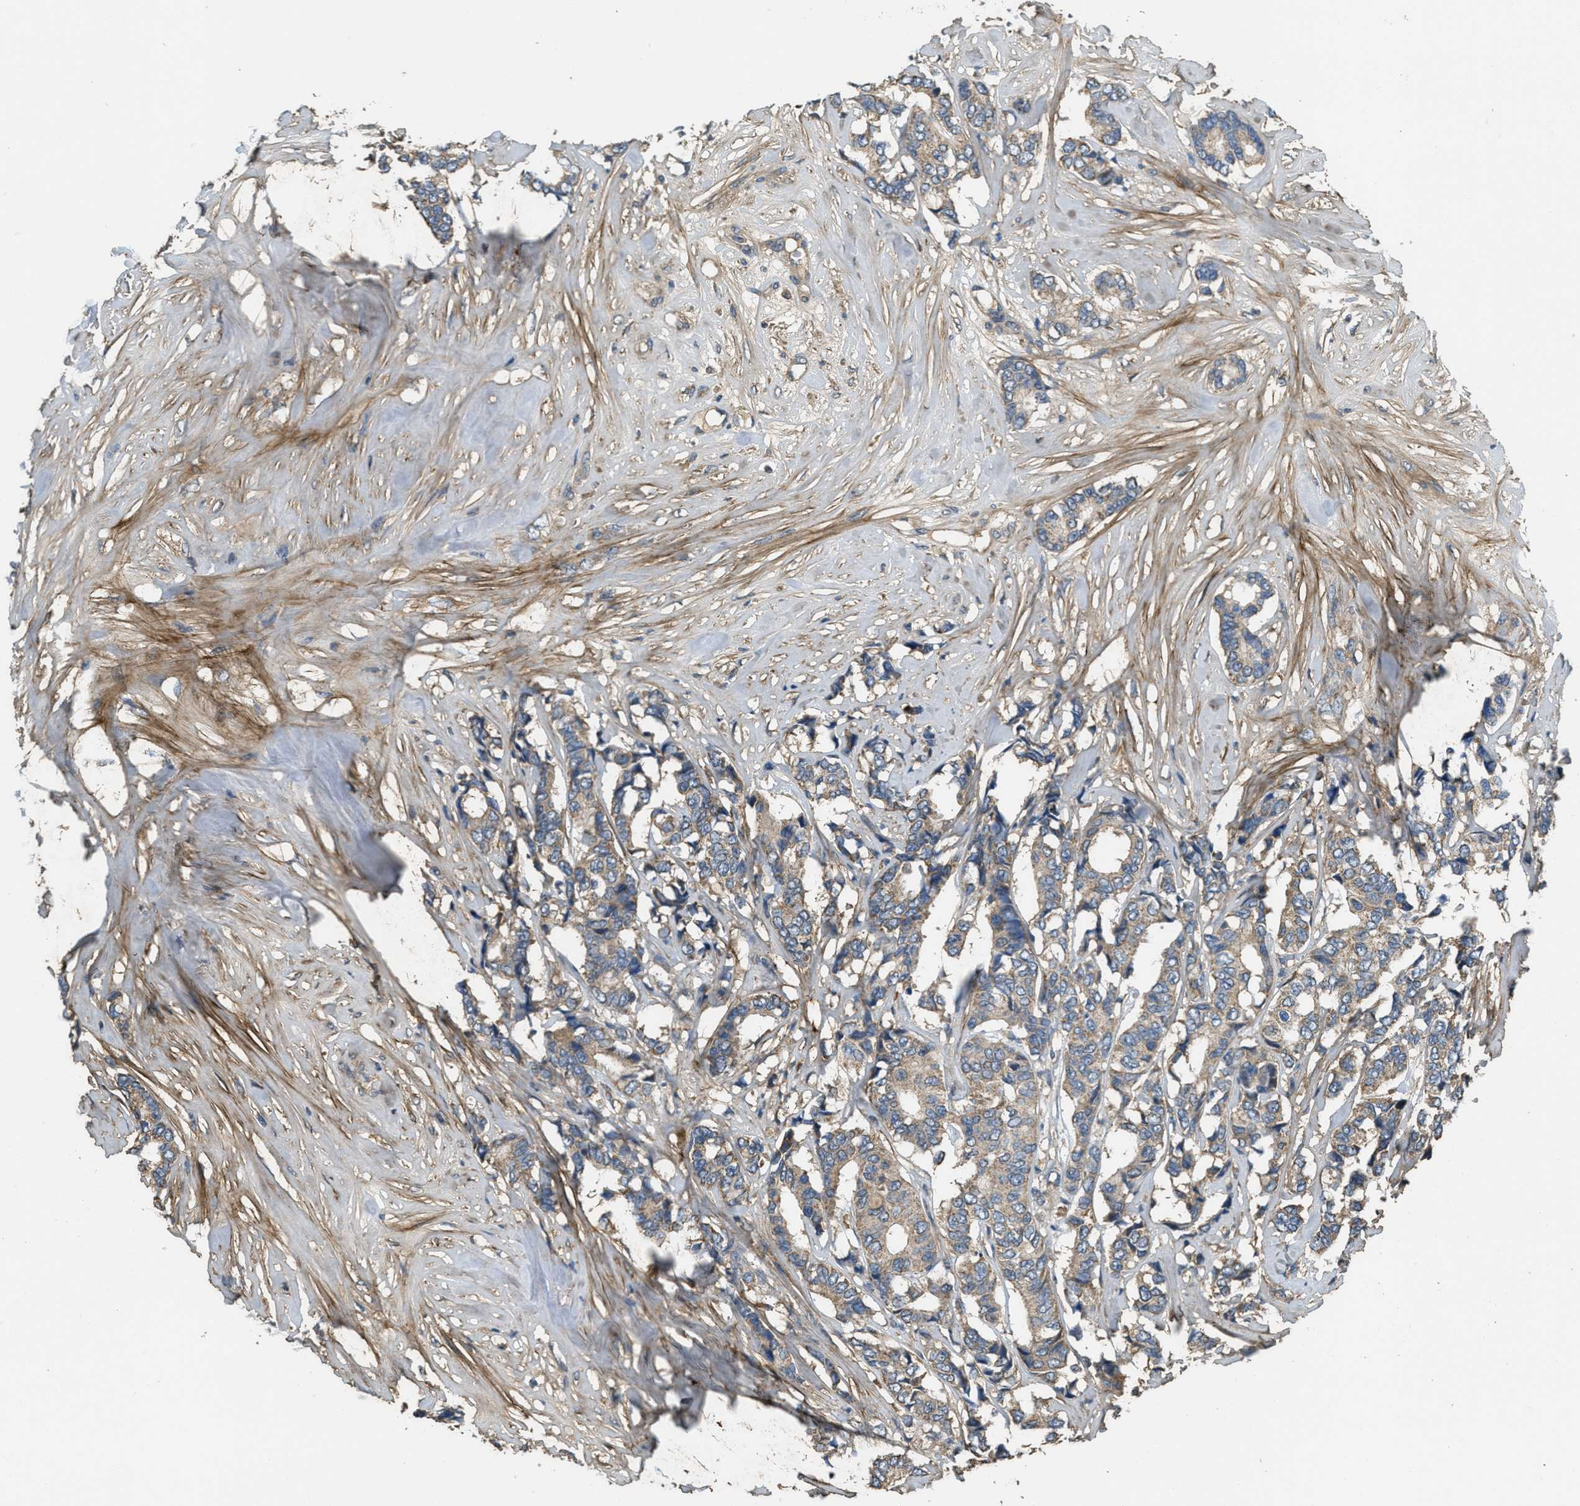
{"staining": {"intensity": "moderate", "quantity": "<25%", "location": "cytoplasmic/membranous"}, "tissue": "breast cancer", "cell_type": "Tumor cells", "image_type": "cancer", "snomed": [{"axis": "morphology", "description": "Duct carcinoma"}, {"axis": "topography", "description": "Breast"}], "caption": "An immunohistochemistry photomicrograph of neoplastic tissue is shown. Protein staining in brown shows moderate cytoplasmic/membranous positivity in intraductal carcinoma (breast) within tumor cells.", "gene": "THBS2", "patient": {"sex": "female", "age": 87}}